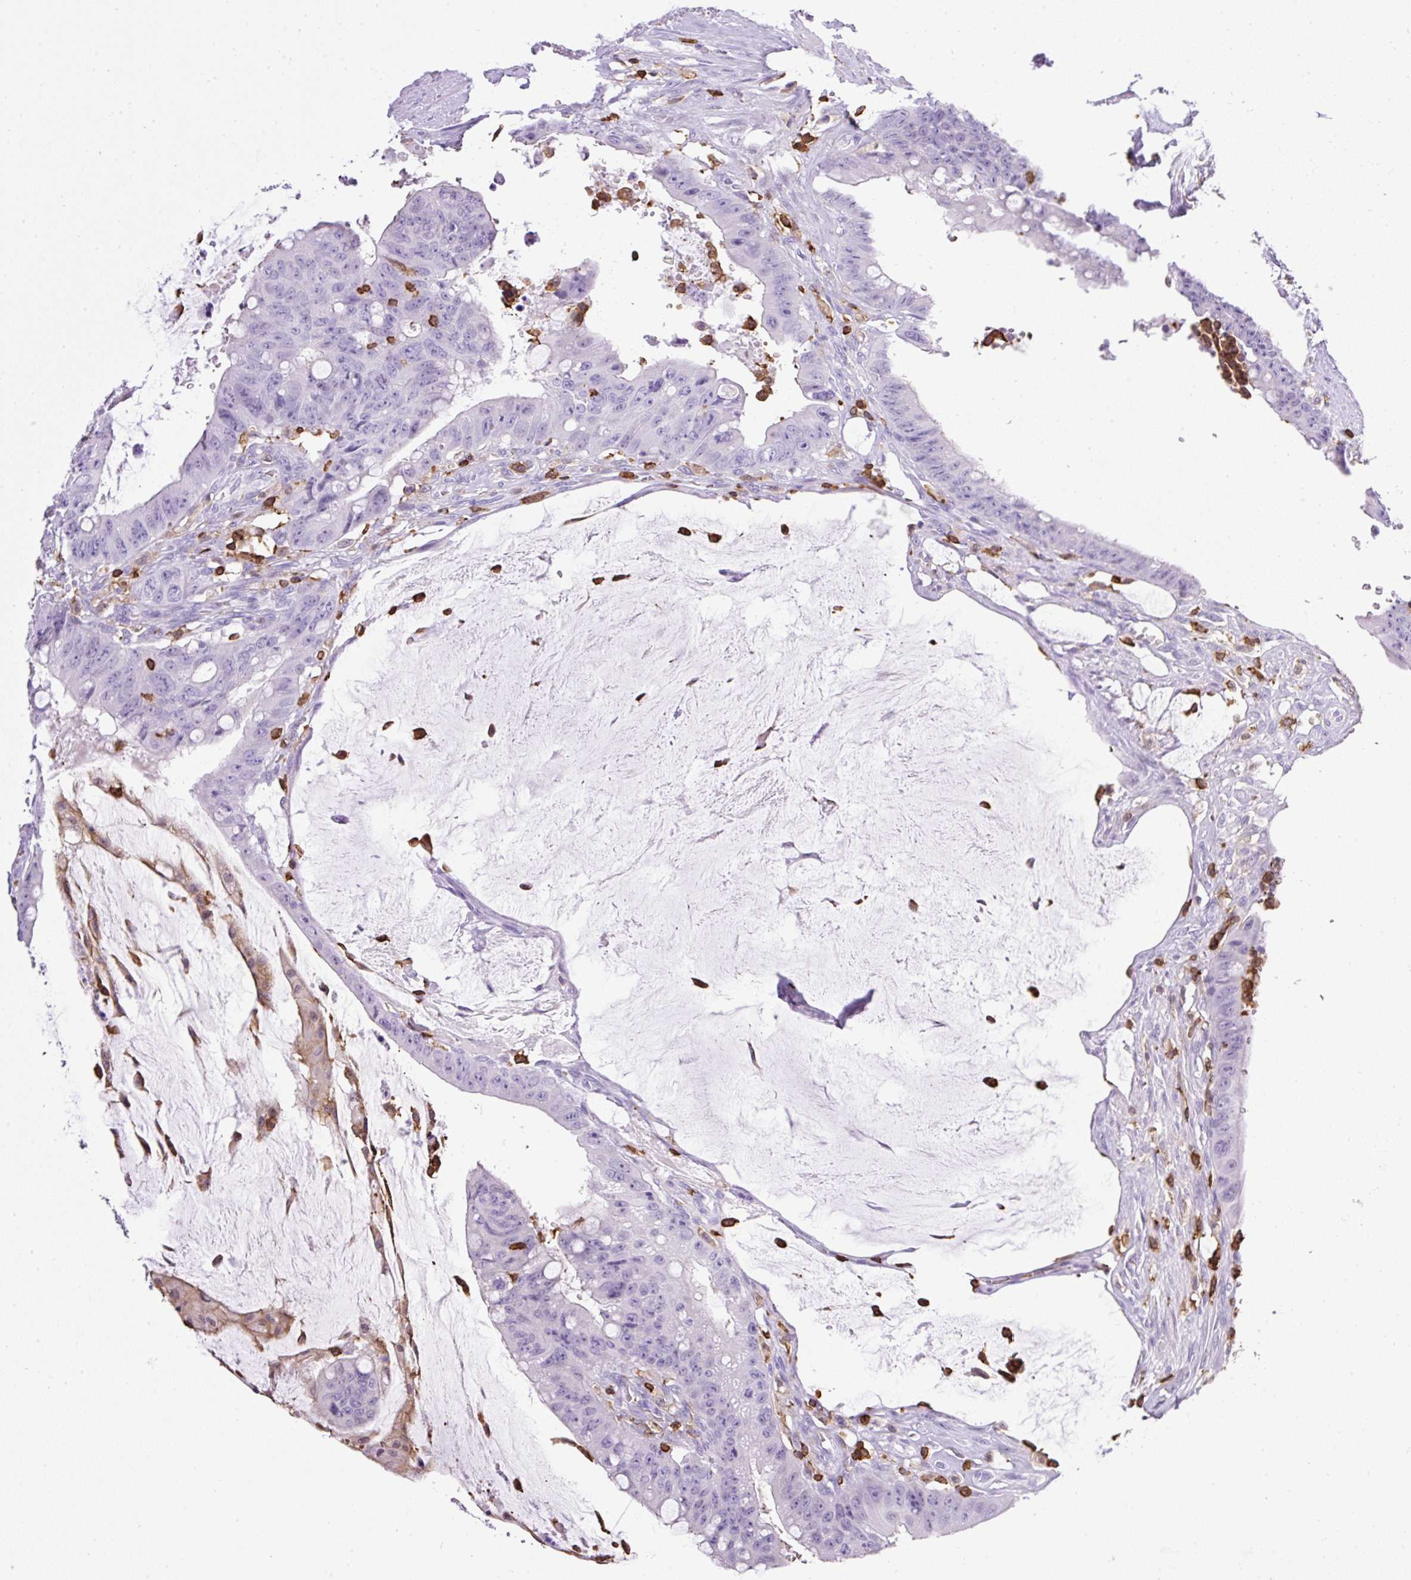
{"staining": {"intensity": "negative", "quantity": "none", "location": "none"}, "tissue": "colorectal cancer", "cell_type": "Tumor cells", "image_type": "cancer", "snomed": [{"axis": "morphology", "description": "Adenocarcinoma, NOS"}, {"axis": "topography", "description": "Rectum"}], "caption": "Tumor cells show no significant protein expression in colorectal cancer. The staining was performed using DAB to visualize the protein expression in brown, while the nuclei were stained in blue with hematoxylin (Magnification: 20x).", "gene": "FAM228B", "patient": {"sex": "male", "age": 78}}